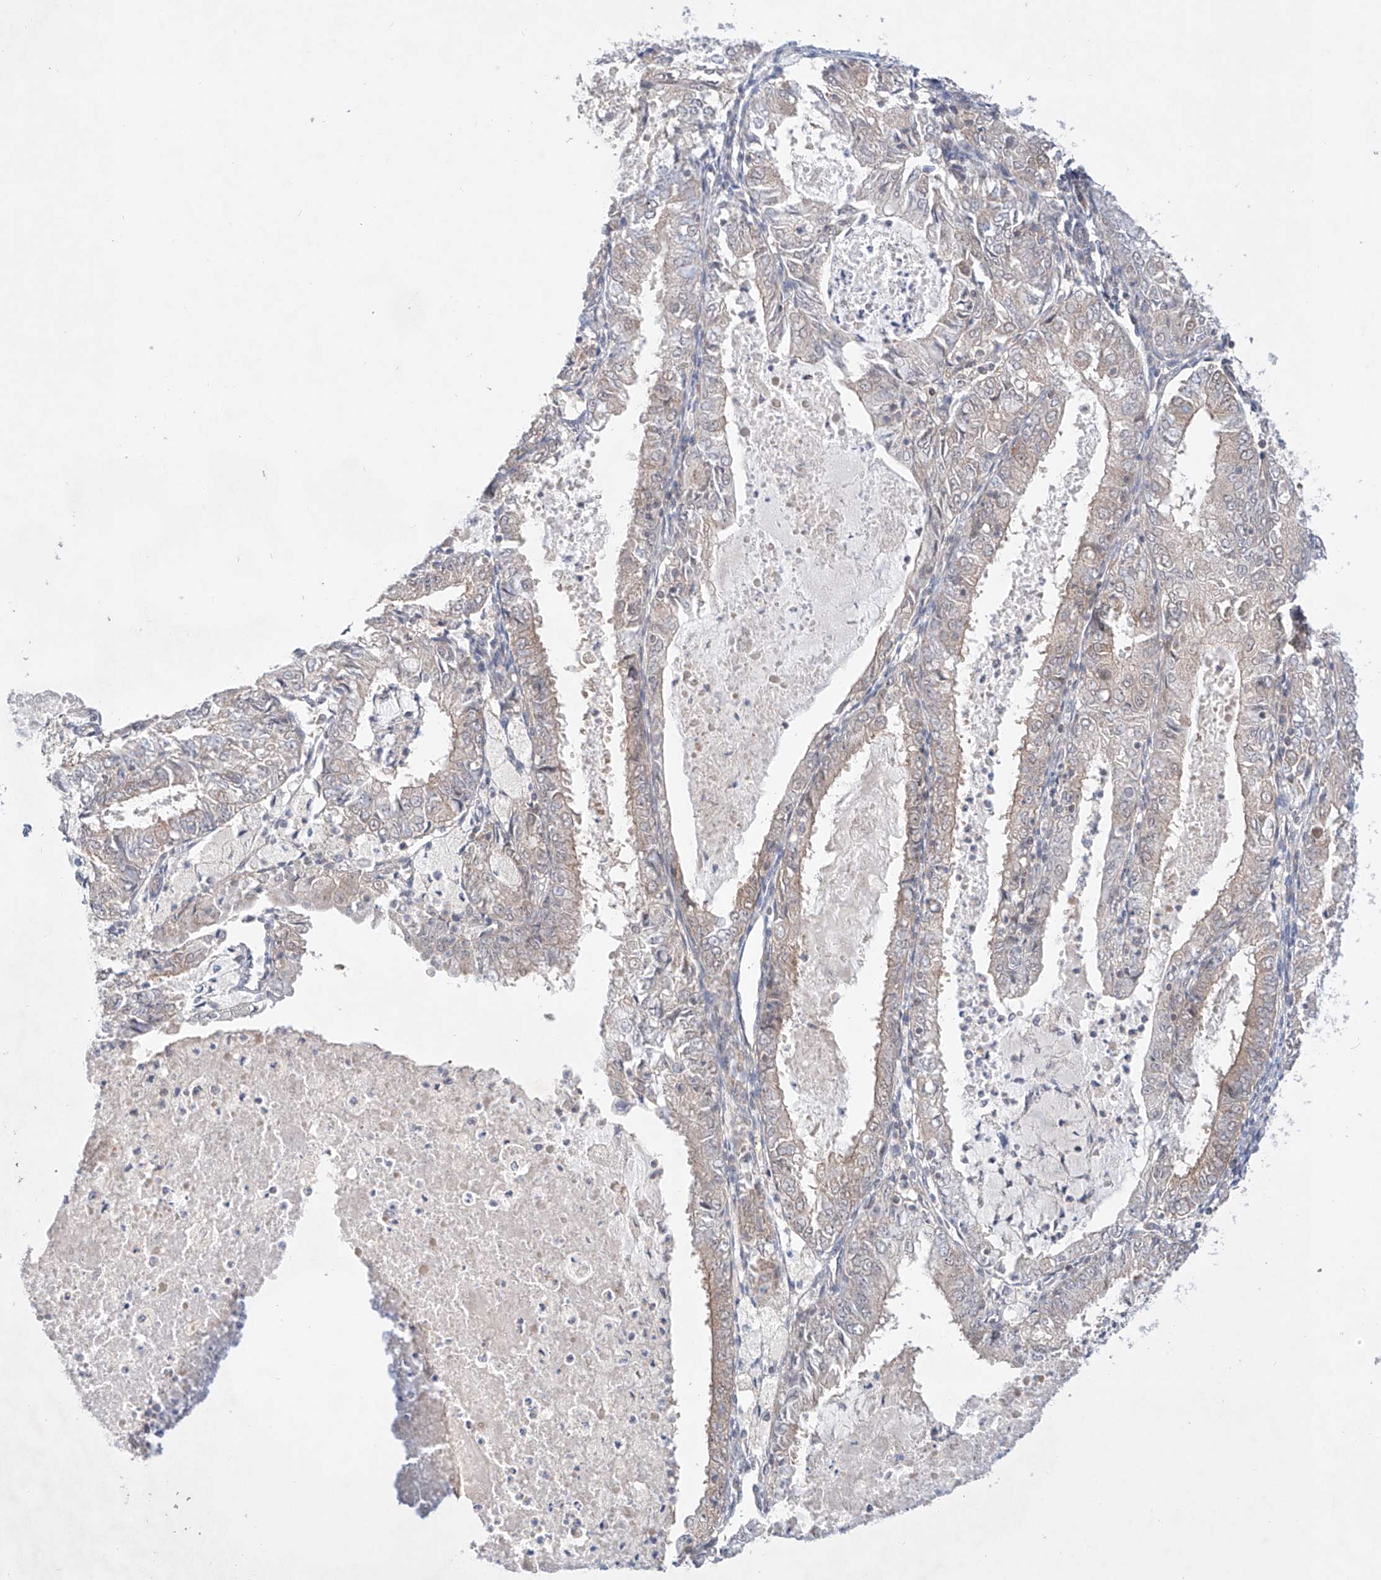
{"staining": {"intensity": "weak", "quantity": "<25%", "location": "cytoplasmic/membranous"}, "tissue": "endometrial cancer", "cell_type": "Tumor cells", "image_type": "cancer", "snomed": [{"axis": "morphology", "description": "Adenocarcinoma, NOS"}, {"axis": "topography", "description": "Endometrium"}], "caption": "This histopathology image is of endometrial cancer (adenocarcinoma) stained with immunohistochemistry to label a protein in brown with the nuclei are counter-stained blue. There is no positivity in tumor cells.", "gene": "TSR2", "patient": {"sex": "female", "age": 57}}